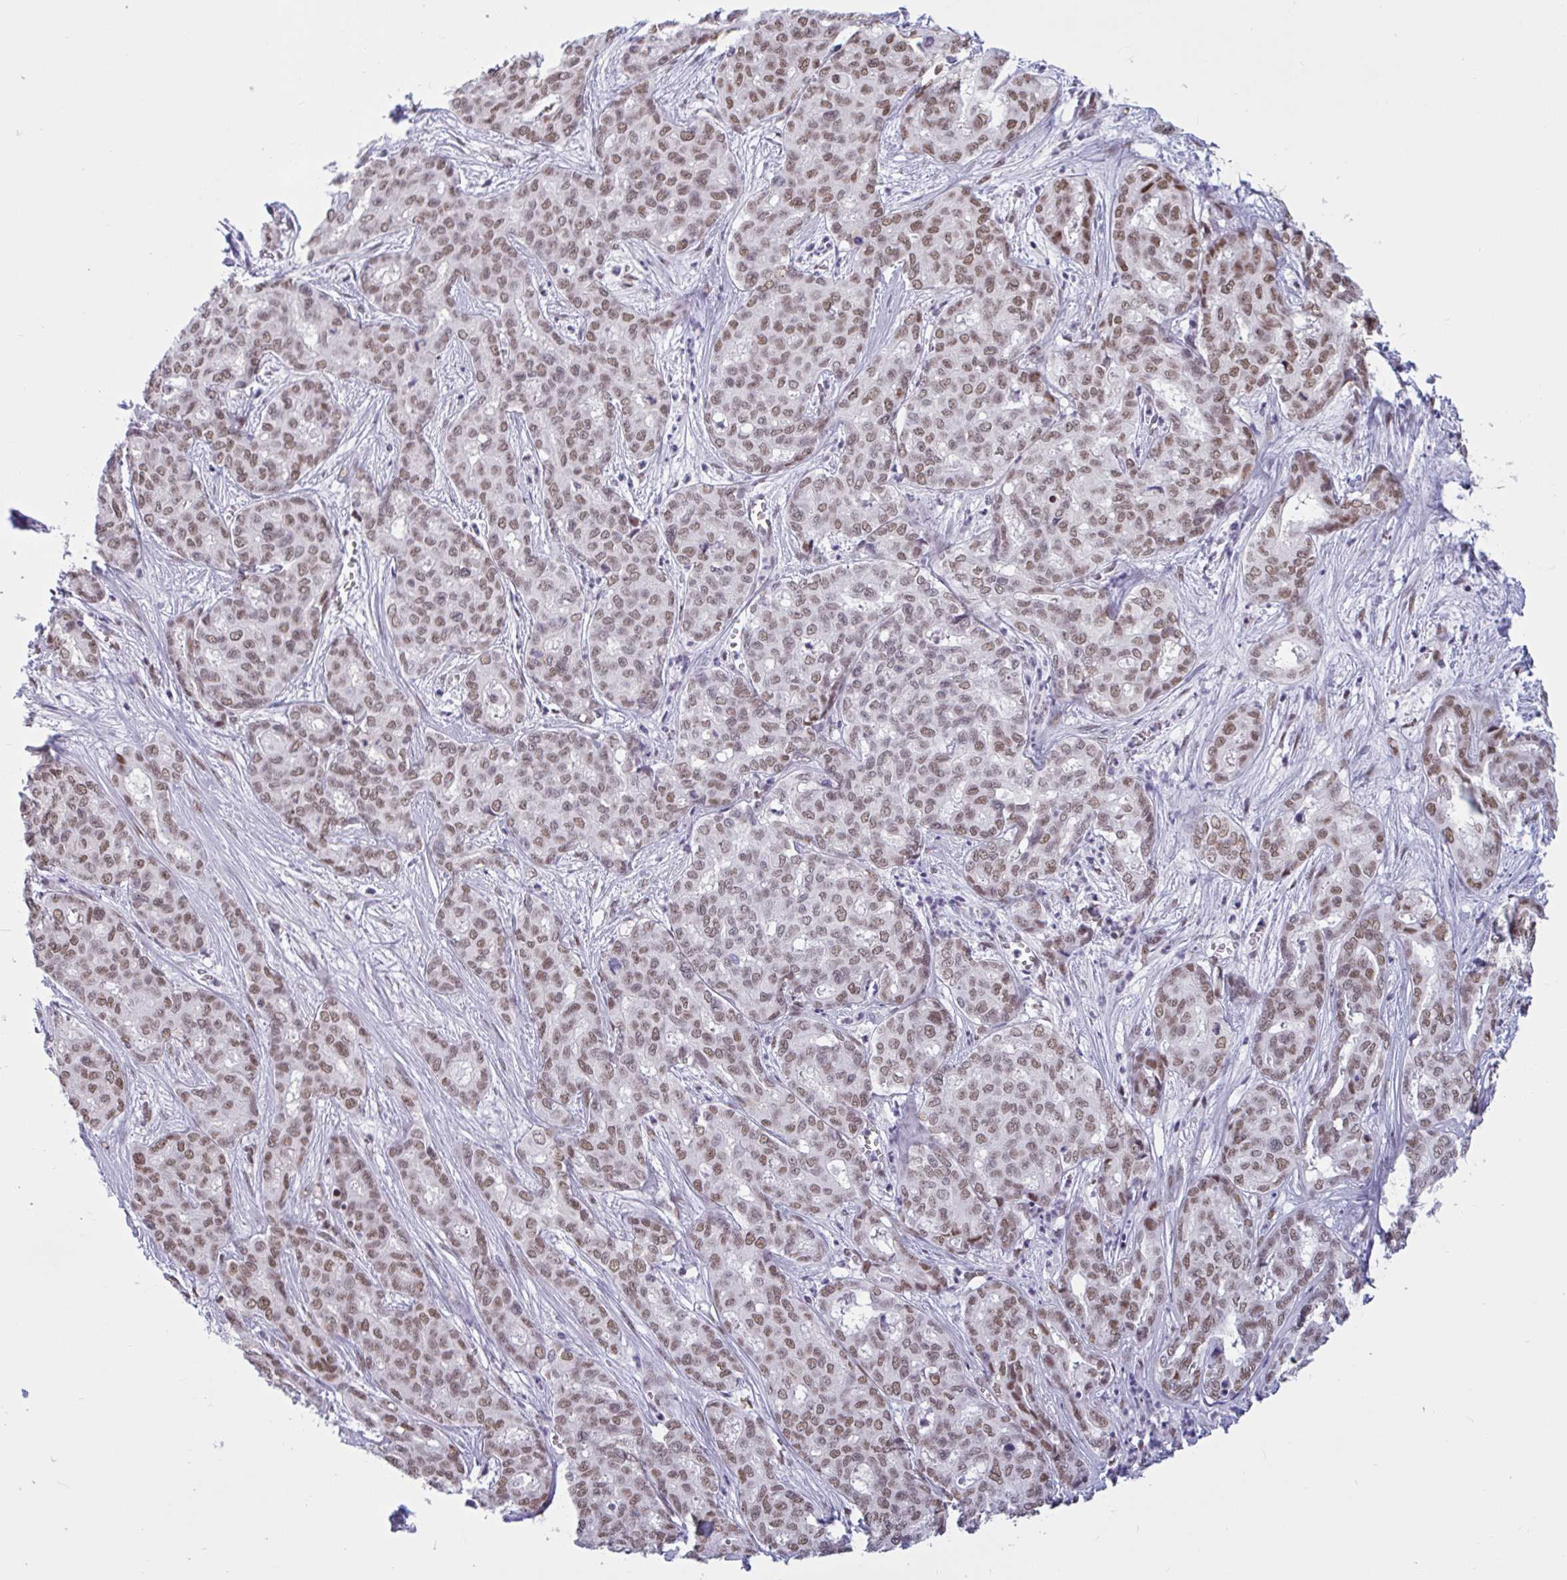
{"staining": {"intensity": "moderate", "quantity": ">75%", "location": "nuclear"}, "tissue": "liver cancer", "cell_type": "Tumor cells", "image_type": "cancer", "snomed": [{"axis": "morphology", "description": "Cholangiocarcinoma"}, {"axis": "topography", "description": "Liver"}], "caption": "Immunohistochemistry (IHC) (DAB (3,3'-diaminobenzidine)) staining of liver cancer (cholangiocarcinoma) exhibits moderate nuclear protein staining in about >75% of tumor cells. (IHC, brightfield microscopy, high magnification).", "gene": "CBFA2T2", "patient": {"sex": "female", "age": 64}}